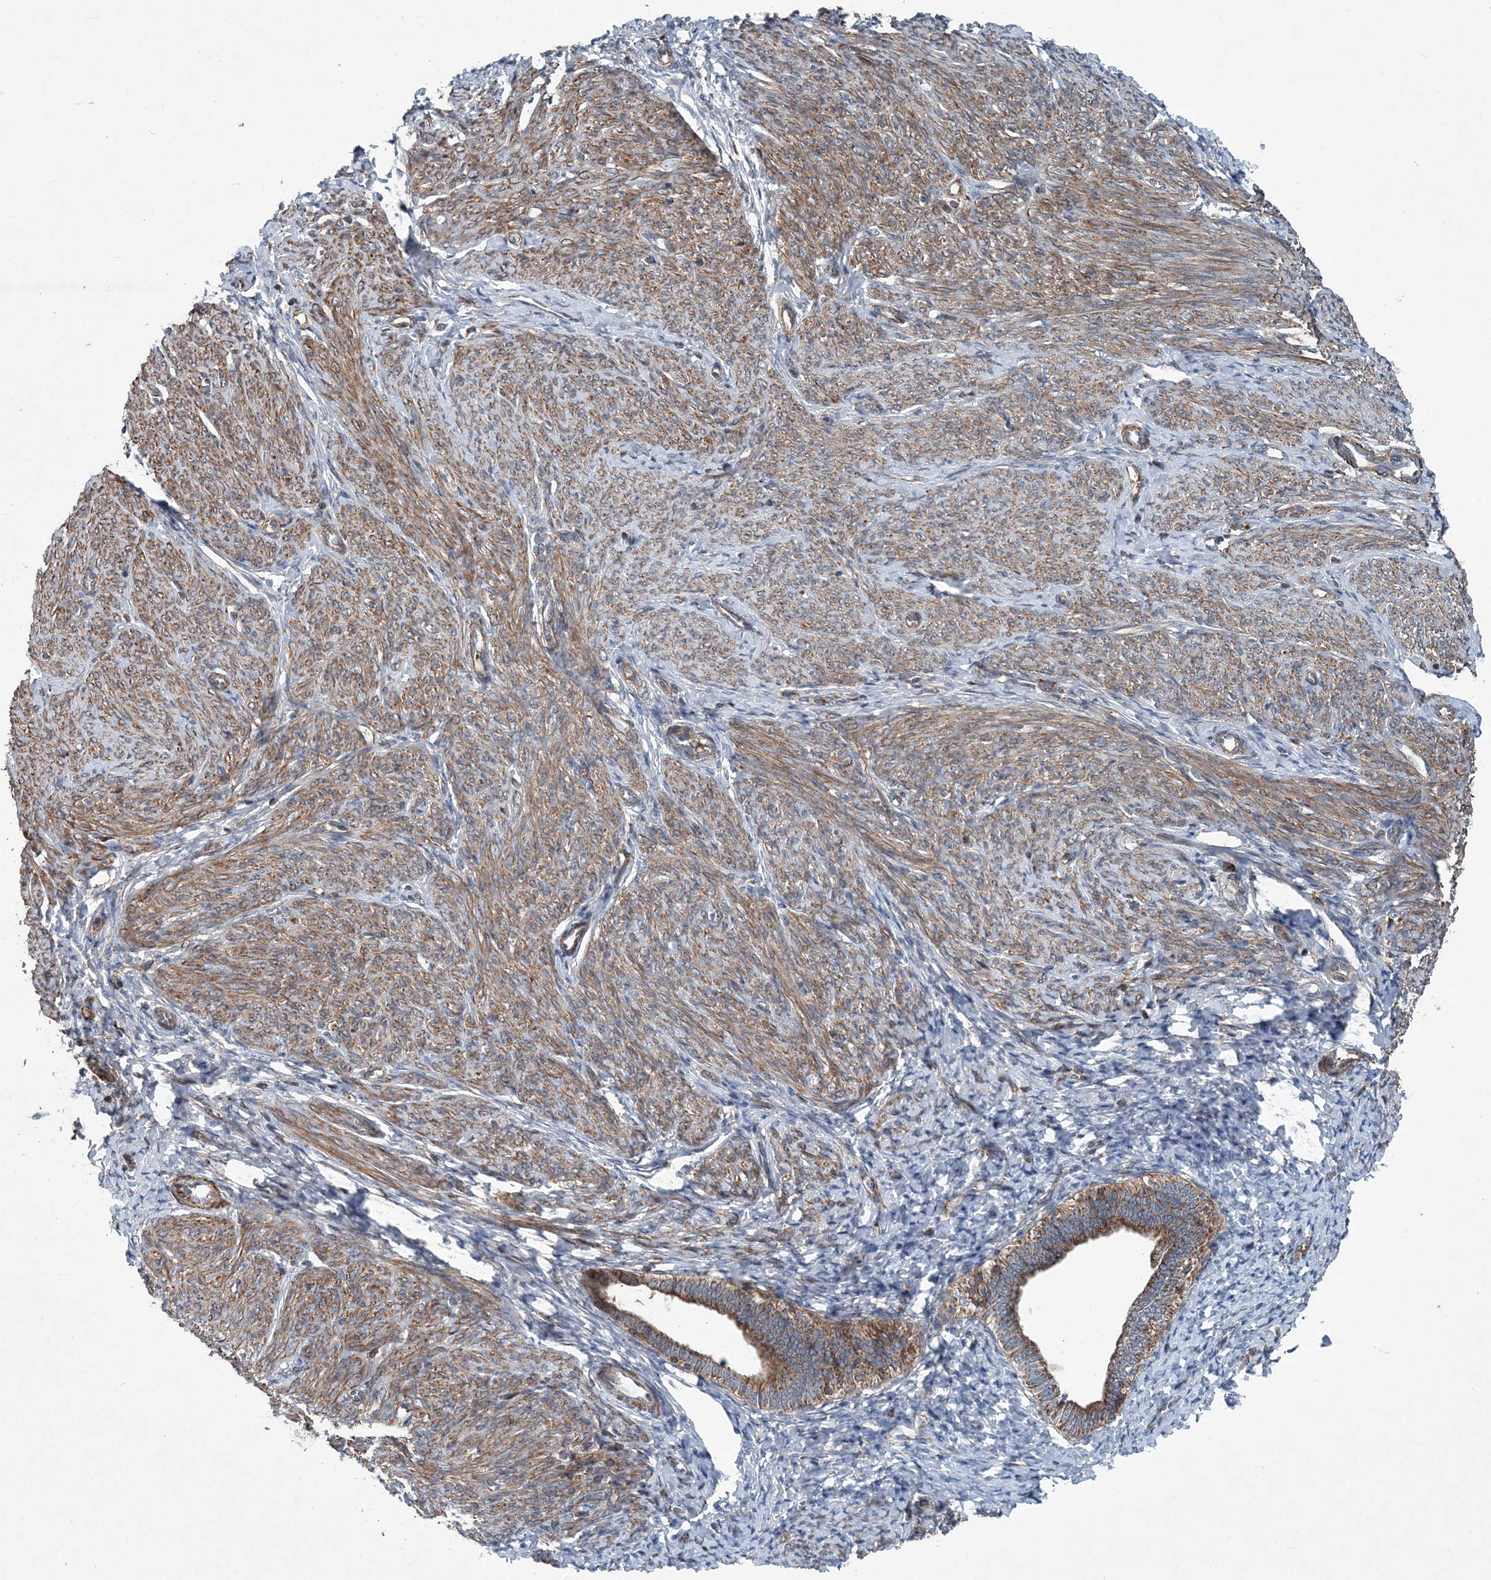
{"staining": {"intensity": "weak", "quantity": "25%-75%", "location": "cytoplasmic/membranous"}, "tissue": "endometrium", "cell_type": "Cells in endometrial stroma", "image_type": "normal", "snomed": [{"axis": "morphology", "description": "Normal tissue, NOS"}, {"axis": "topography", "description": "Endometrium"}], "caption": "Unremarkable endometrium demonstrates weak cytoplasmic/membranous expression in about 25%-75% of cells in endometrial stroma.", "gene": "NDUFA2", "patient": {"sex": "female", "age": 72}}